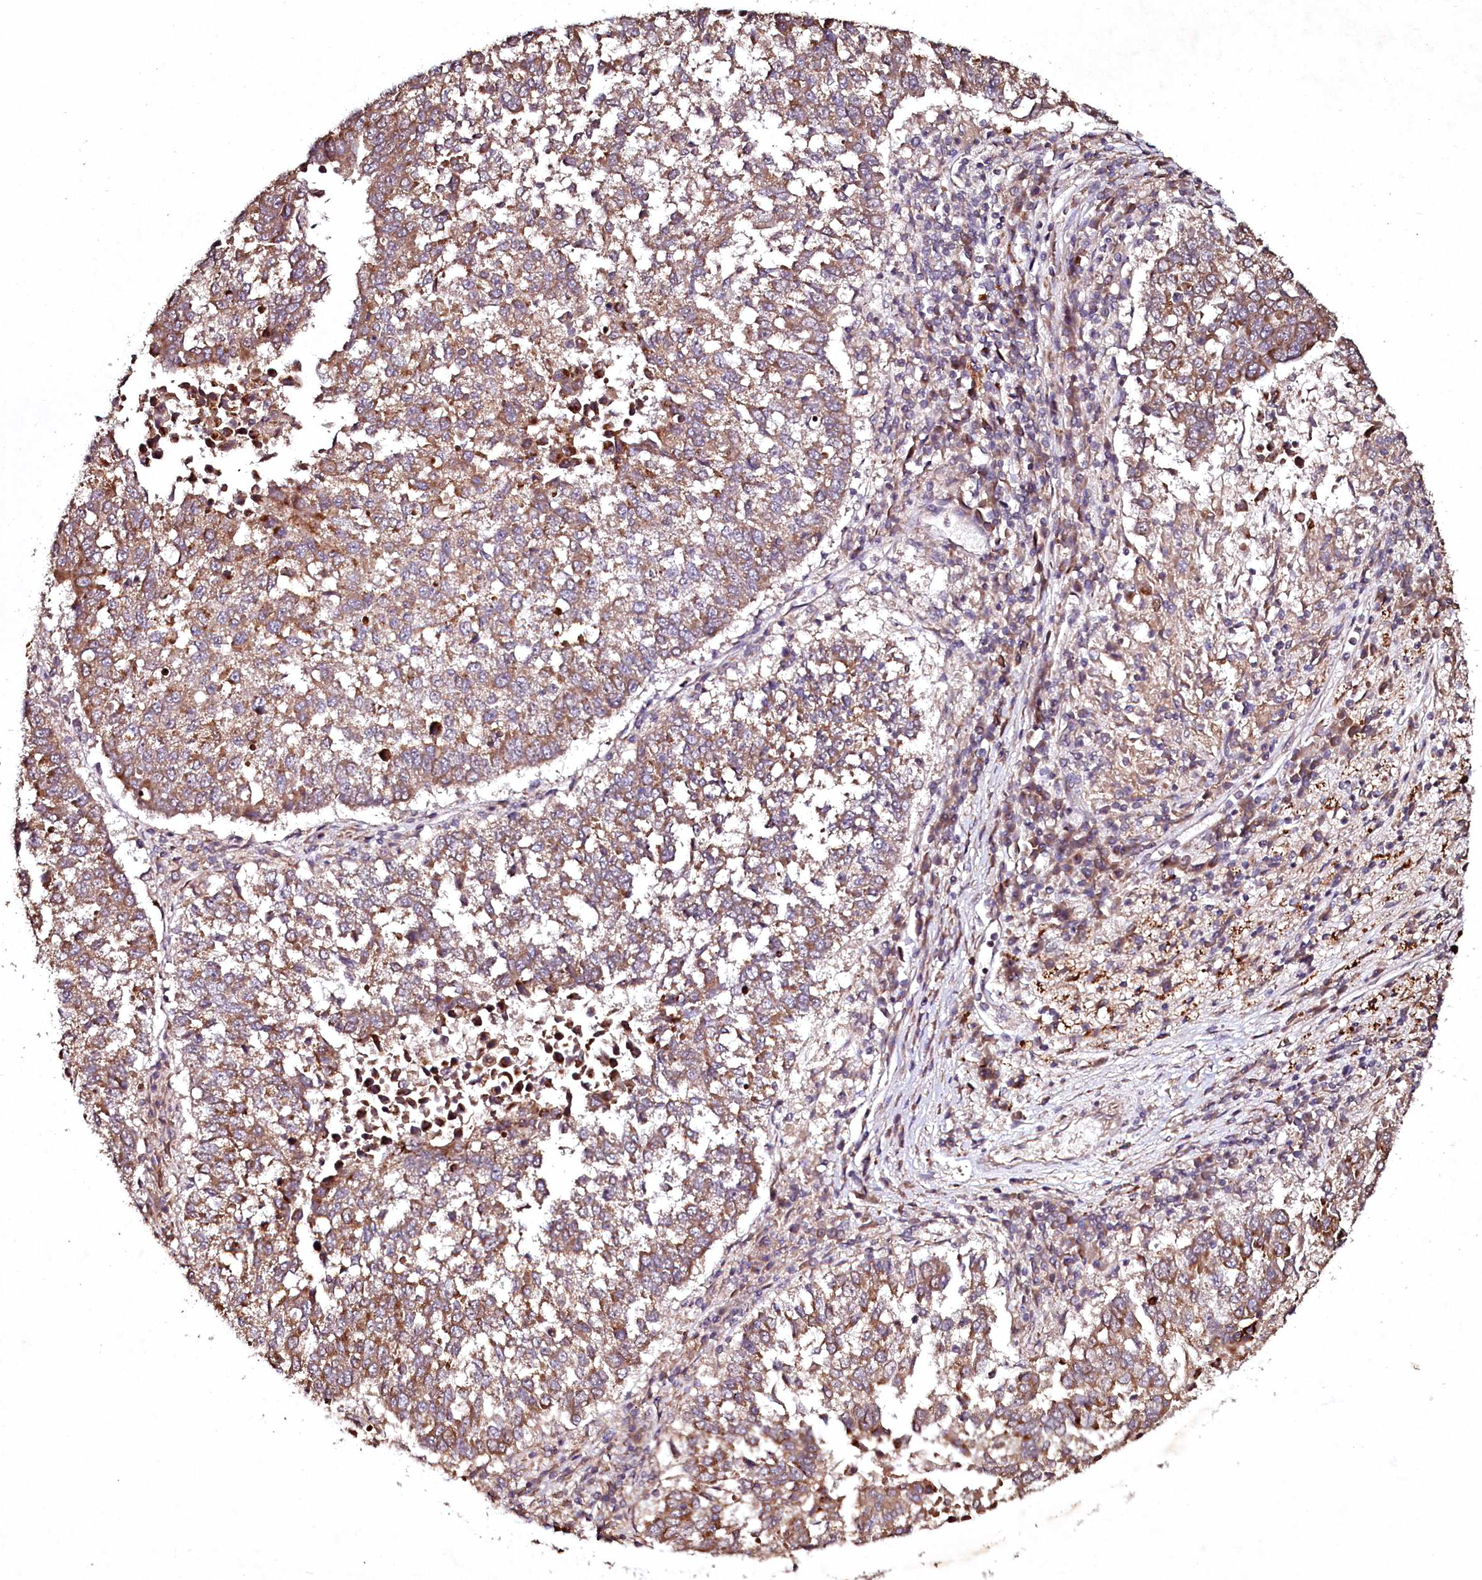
{"staining": {"intensity": "moderate", "quantity": ">75%", "location": "cytoplasmic/membranous"}, "tissue": "lung cancer", "cell_type": "Tumor cells", "image_type": "cancer", "snomed": [{"axis": "morphology", "description": "Squamous cell carcinoma, NOS"}, {"axis": "topography", "description": "Lung"}], "caption": "Squamous cell carcinoma (lung) stained with immunohistochemistry demonstrates moderate cytoplasmic/membranous staining in approximately >75% of tumor cells.", "gene": "SEC24C", "patient": {"sex": "male", "age": 73}}